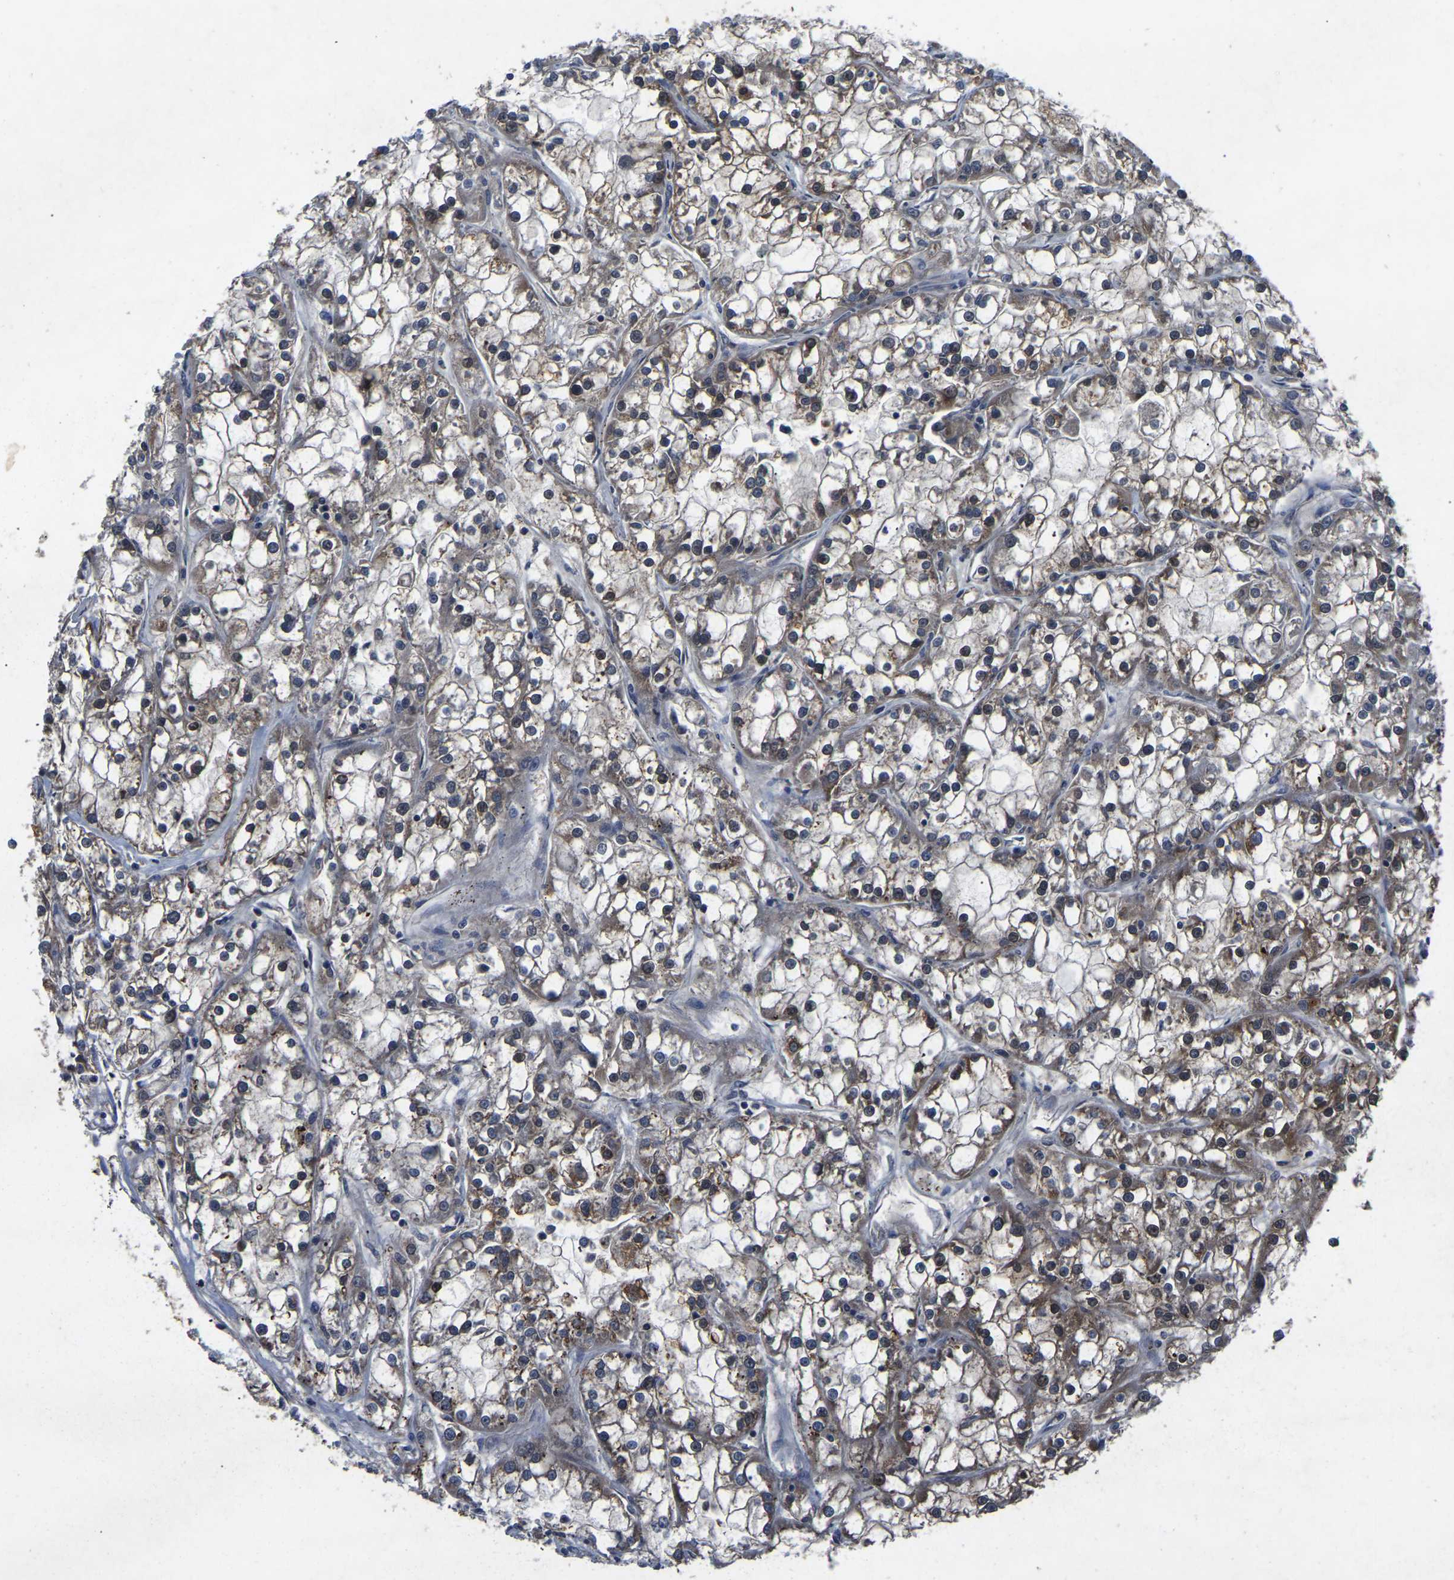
{"staining": {"intensity": "weak", "quantity": ">75%", "location": "cytoplasmic/membranous"}, "tissue": "renal cancer", "cell_type": "Tumor cells", "image_type": "cancer", "snomed": [{"axis": "morphology", "description": "Adenocarcinoma, NOS"}, {"axis": "topography", "description": "Kidney"}], "caption": "IHC (DAB) staining of renal cancer demonstrates weak cytoplasmic/membranous protein expression in approximately >75% of tumor cells.", "gene": "FGD5", "patient": {"sex": "female", "age": 52}}